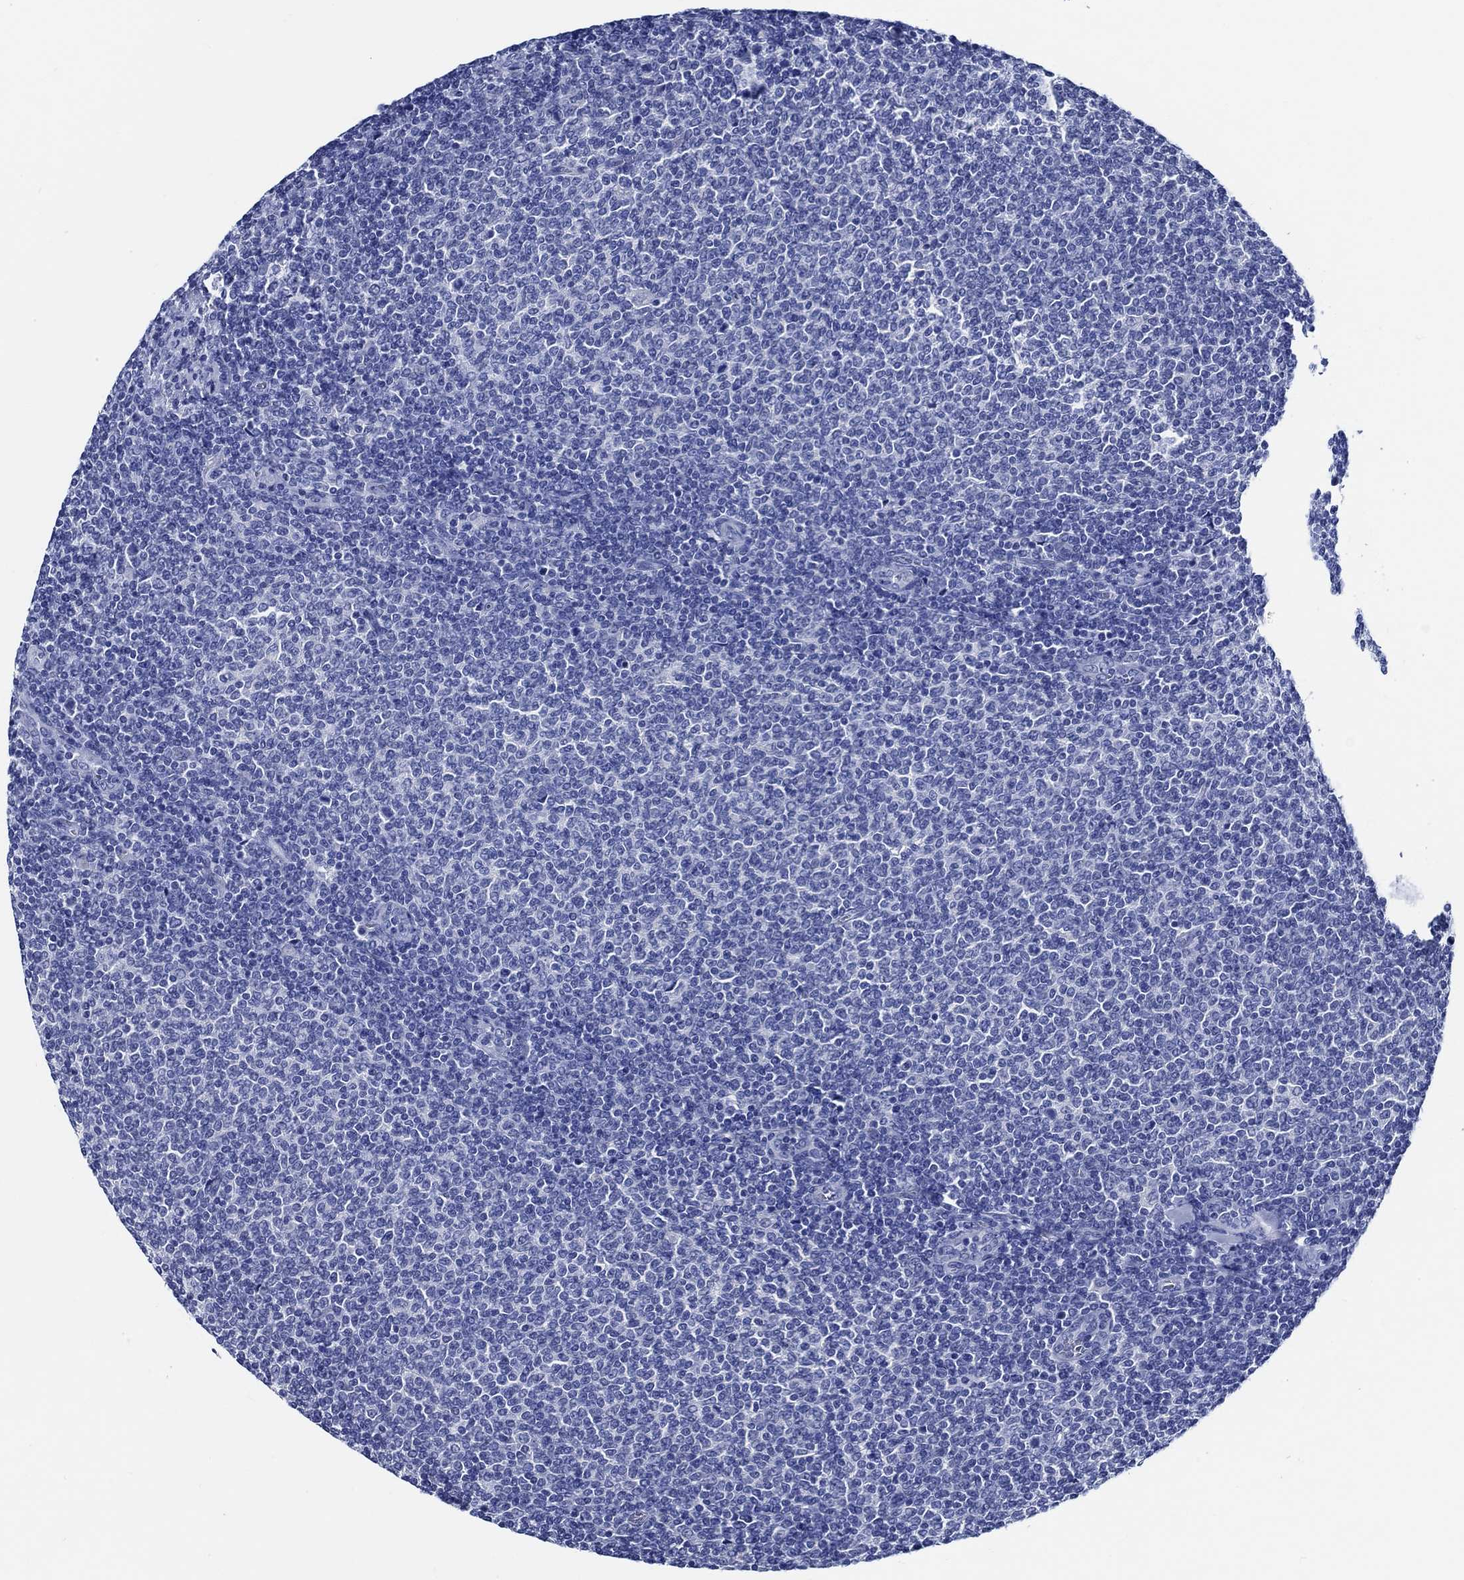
{"staining": {"intensity": "negative", "quantity": "none", "location": "none"}, "tissue": "lymphoma", "cell_type": "Tumor cells", "image_type": "cancer", "snomed": [{"axis": "morphology", "description": "Malignant lymphoma, non-Hodgkin's type, Low grade"}, {"axis": "topography", "description": "Lymph node"}], "caption": "Tumor cells show no significant staining in lymphoma. (Immunohistochemistry, brightfield microscopy, high magnification).", "gene": "WDR62", "patient": {"sex": "male", "age": 52}}